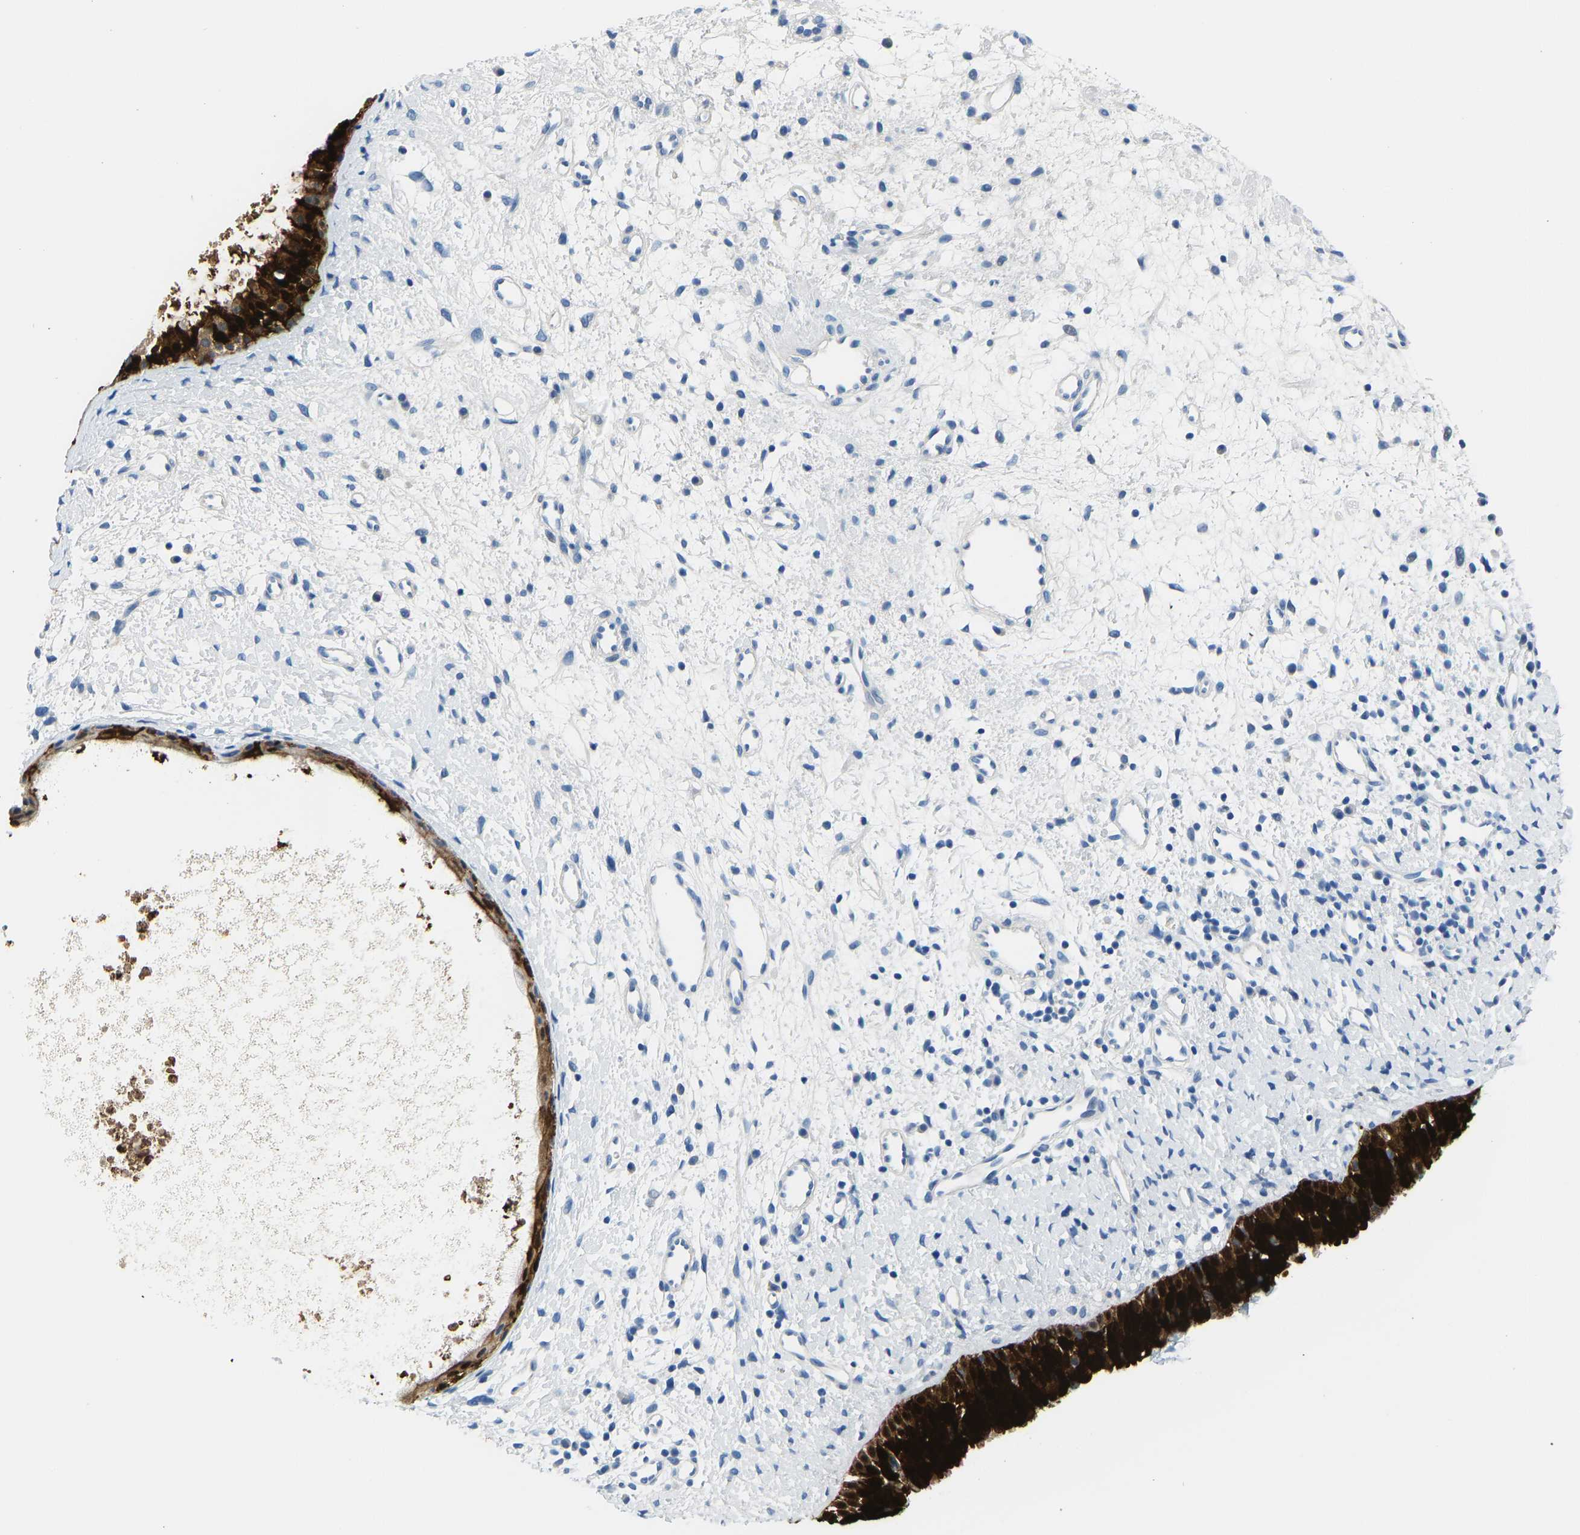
{"staining": {"intensity": "strong", "quantity": ">75%", "location": "cytoplasmic/membranous"}, "tissue": "nasopharynx", "cell_type": "Respiratory epithelial cells", "image_type": "normal", "snomed": [{"axis": "morphology", "description": "Normal tissue, NOS"}, {"axis": "topography", "description": "Nasopharynx"}], "caption": "The immunohistochemical stain labels strong cytoplasmic/membranous expression in respiratory epithelial cells of unremarkable nasopharynx.", "gene": "SERPINB3", "patient": {"sex": "male", "age": 22}}